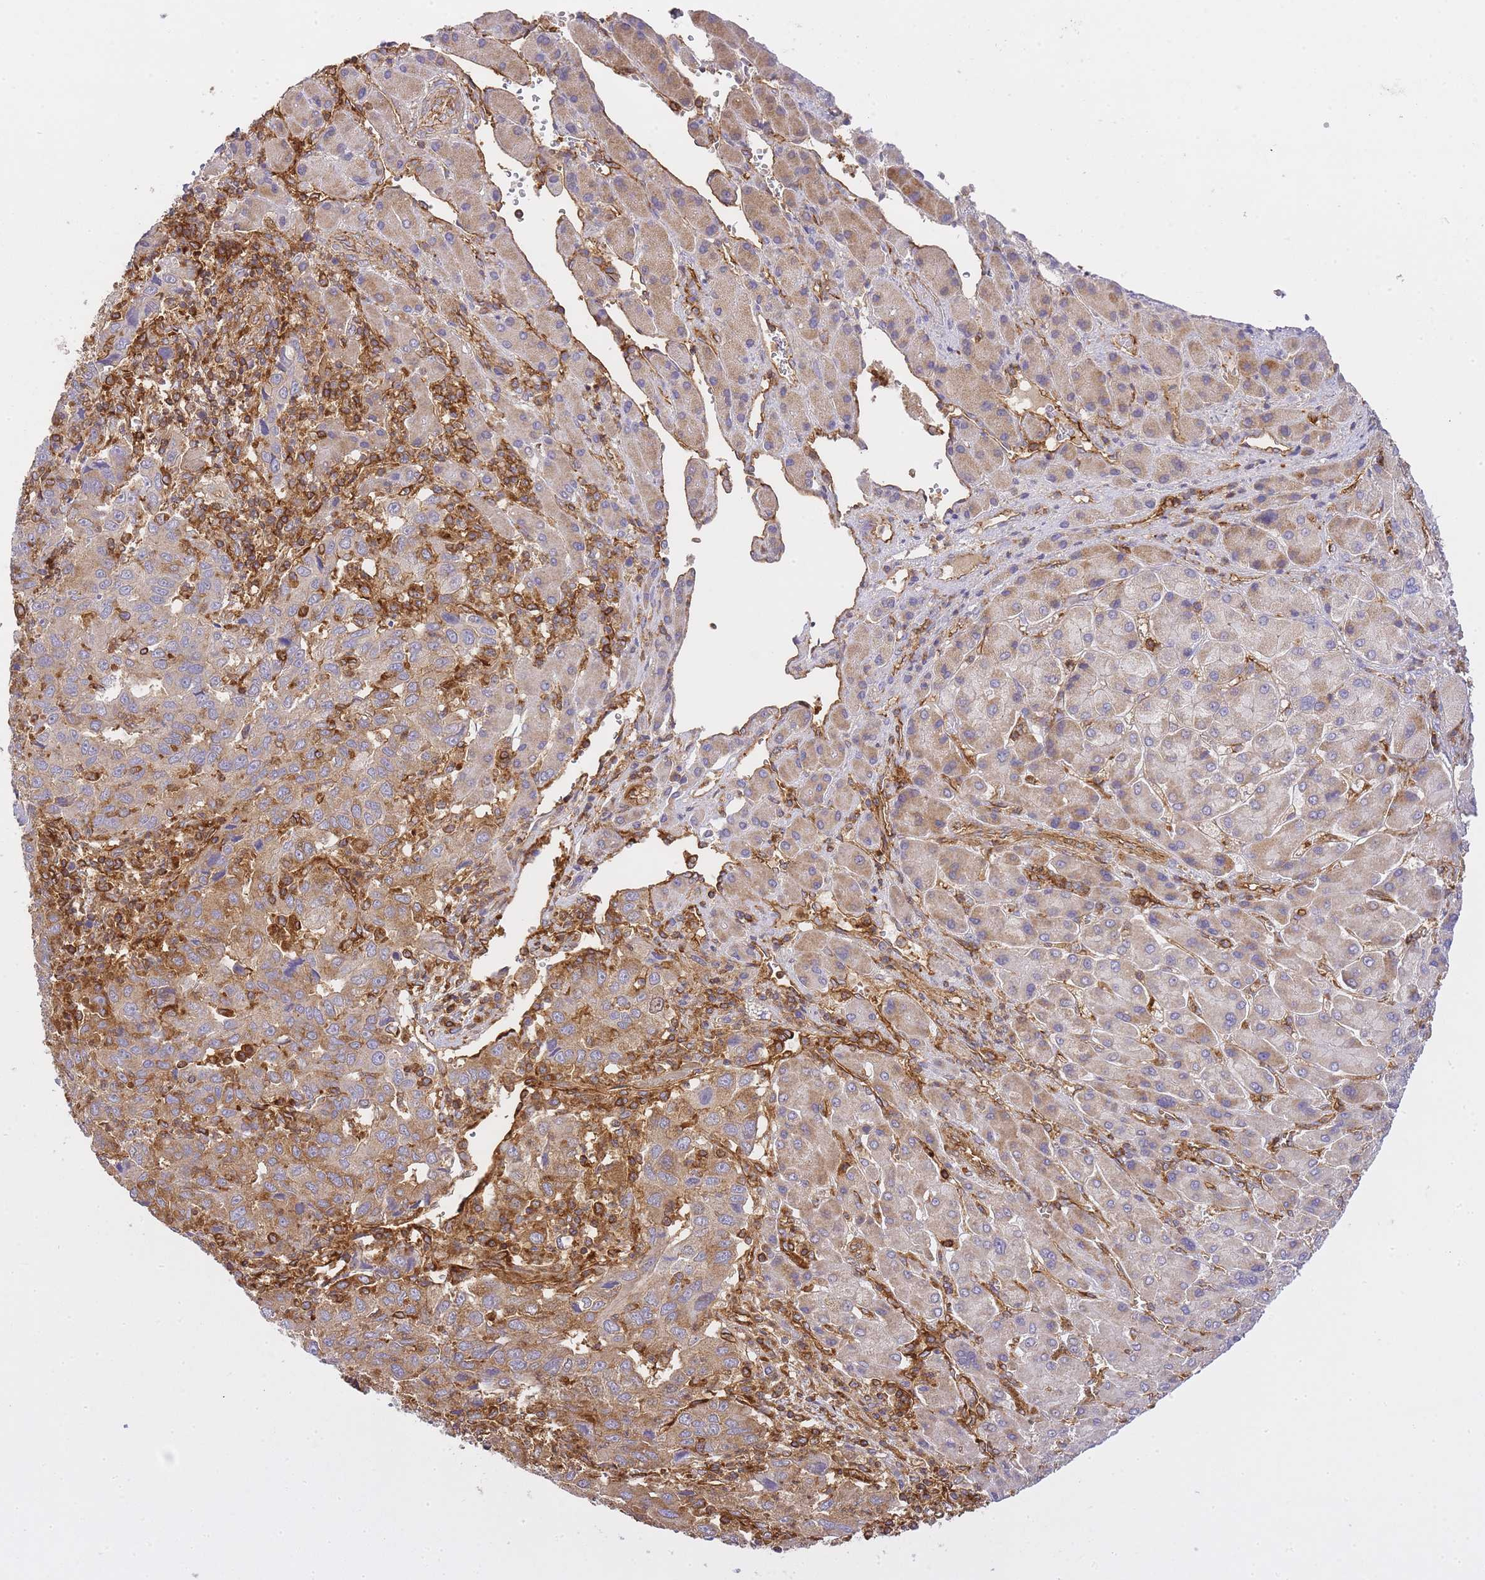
{"staining": {"intensity": "moderate", "quantity": ">75%", "location": "cytoplasmic/membranous"}, "tissue": "liver cancer", "cell_type": "Tumor cells", "image_type": "cancer", "snomed": [{"axis": "morphology", "description": "Carcinoma, Hepatocellular, NOS"}, {"axis": "topography", "description": "Liver"}], "caption": "Liver cancer stained for a protein (brown) shows moderate cytoplasmic/membranous positive staining in approximately >75% of tumor cells.", "gene": "MSN", "patient": {"sex": "male", "age": 63}}